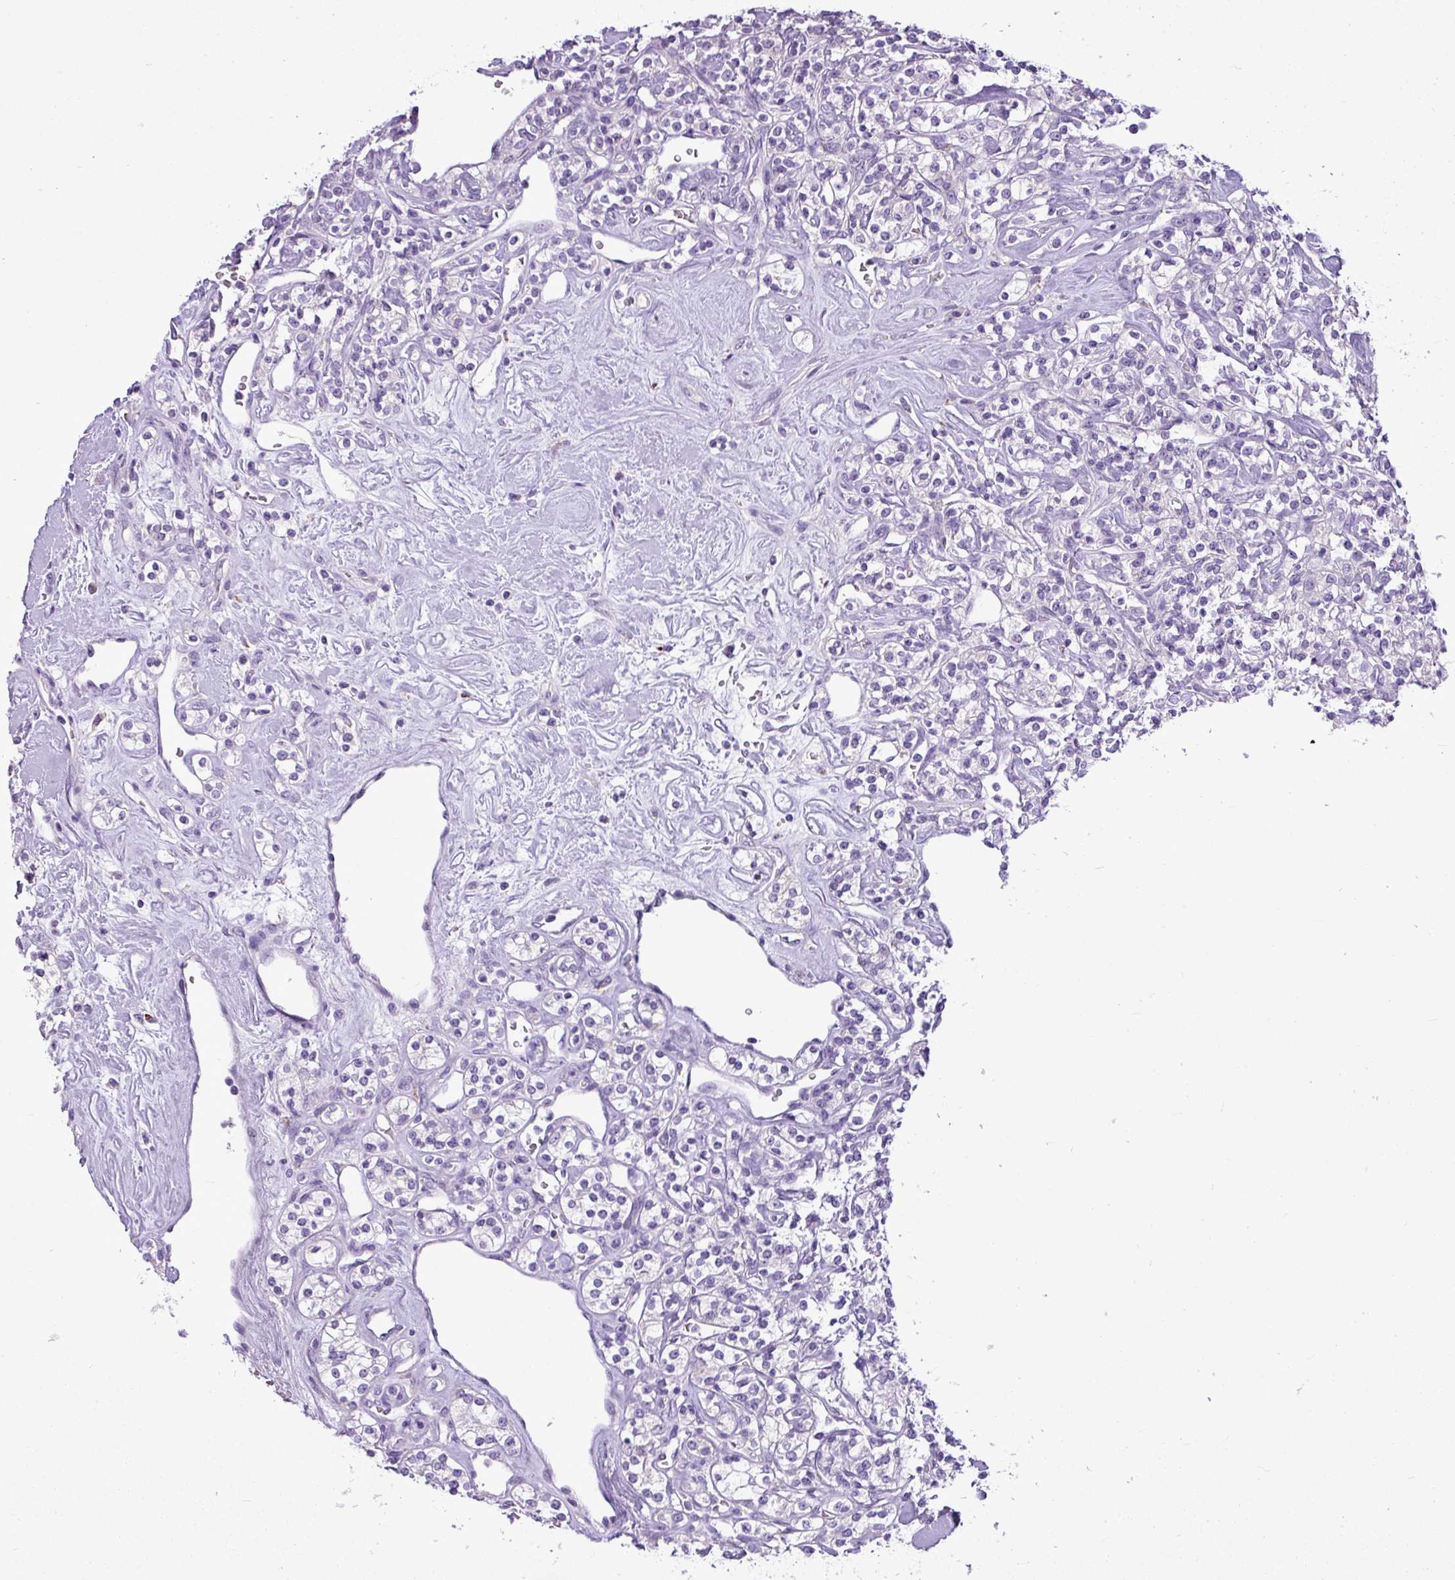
{"staining": {"intensity": "negative", "quantity": "none", "location": "none"}, "tissue": "renal cancer", "cell_type": "Tumor cells", "image_type": "cancer", "snomed": [{"axis": "morphology", "description": "Adenocarcinoma, NOS"}, {"axis": "topography", "description": "Kidney"}], "caption": "Human renal cancer stained for a protein using immunohistochemistry (IHC) shows no expression in tumor cells.", "gene": "IL17A", "patient": {"sex": "male", "age": 77}}